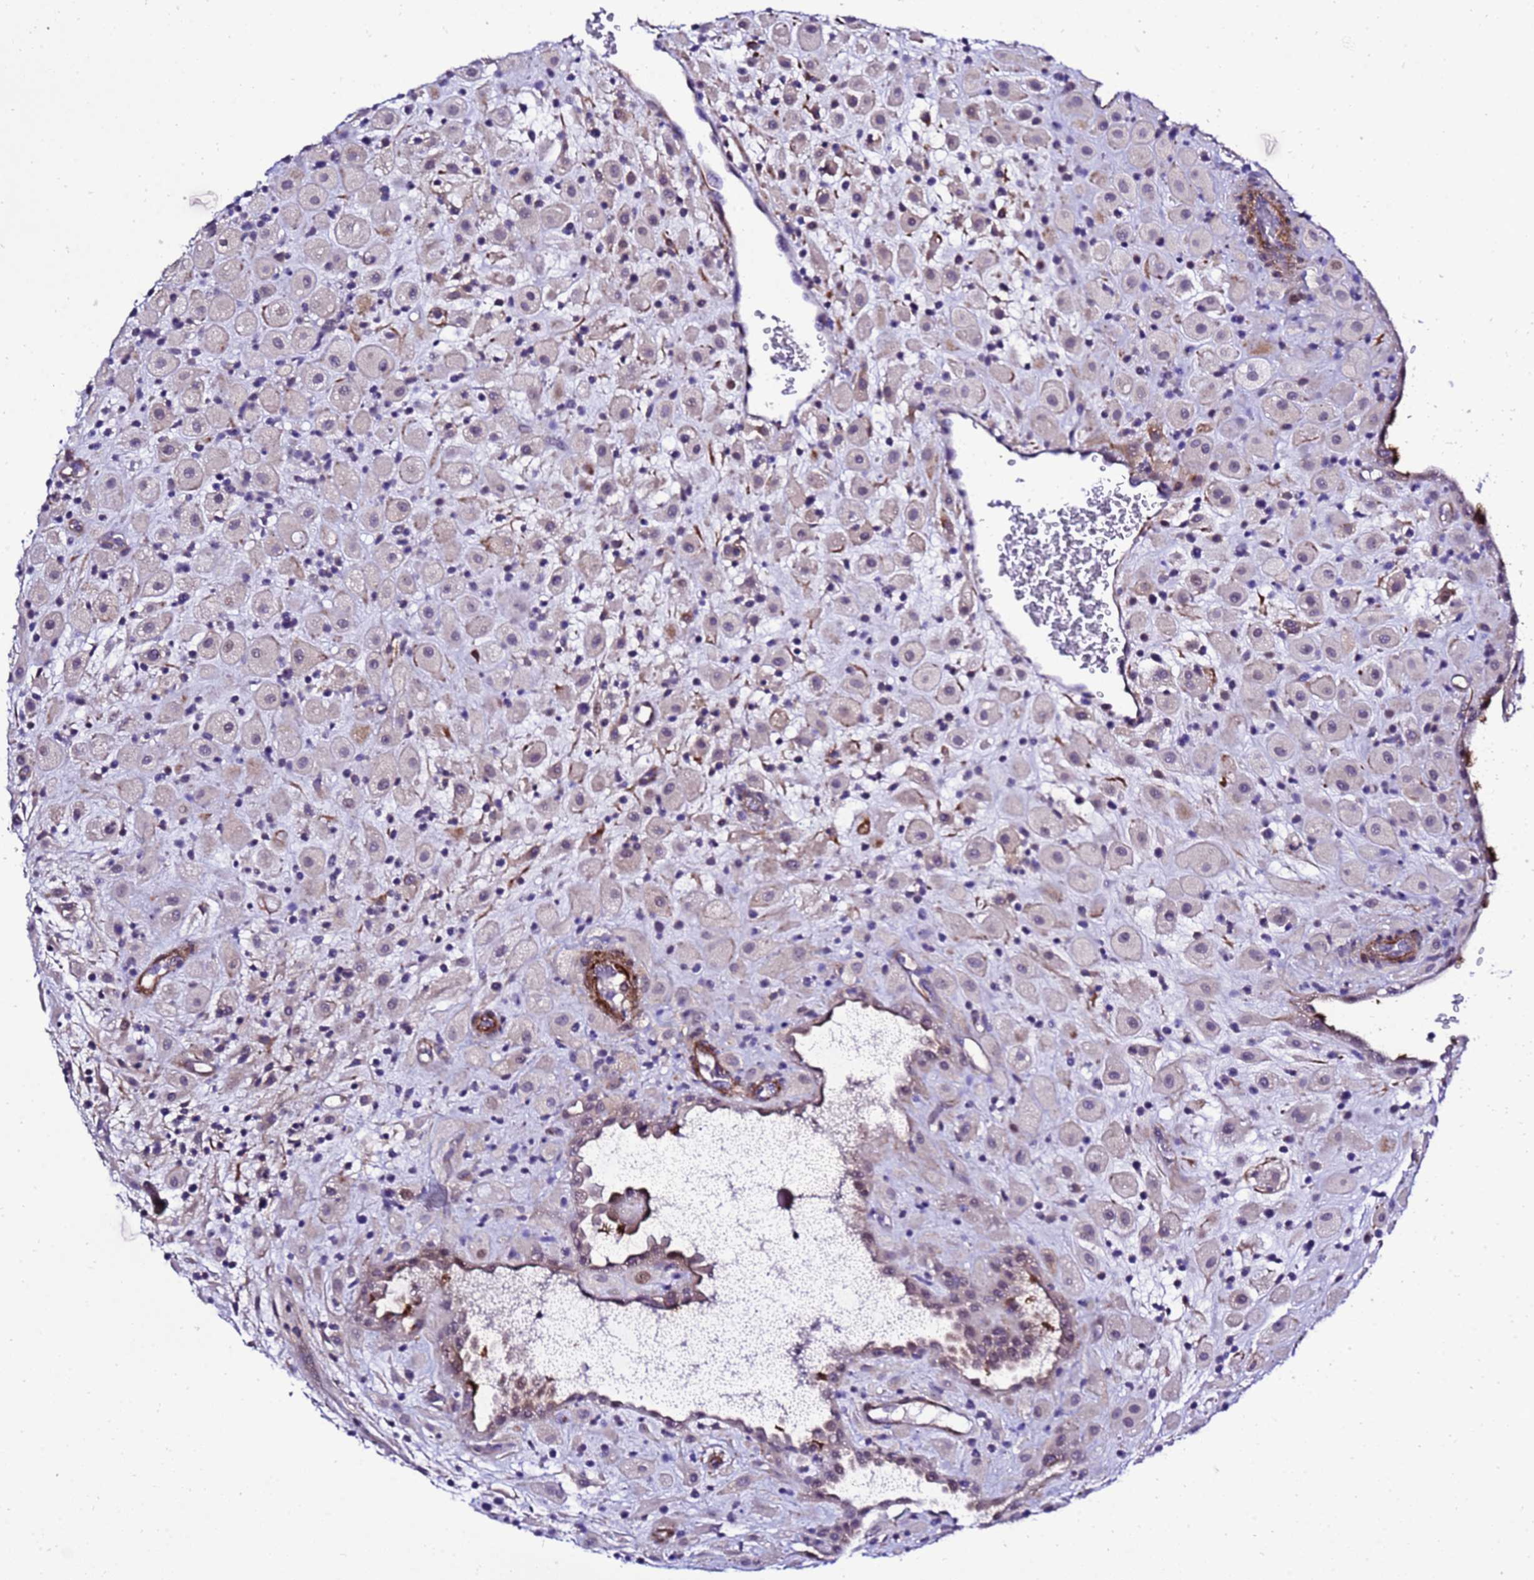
{"staining": {"intensity": "moderate", "quantity": "25%-75%", "location": "cytoplasmic/membranous"}, "tissue": "placenta", "cell_type": "Decidual cells", "image_type": "normal", "snomed": [{"axis": "morphology", "description": "Normal tissue, NOS"}, {"axis": "topography", "description": "Placenta"}], "caption": "This photomicrograph displays immunohistochemistry (IHC) staining of normal human placenta, with medium moderate cytoplasmic/membranous expression in approximately 25%-75% of decidual cells.", "gene": "GZF1", "patient": {"sex": "female", "age": 35}}